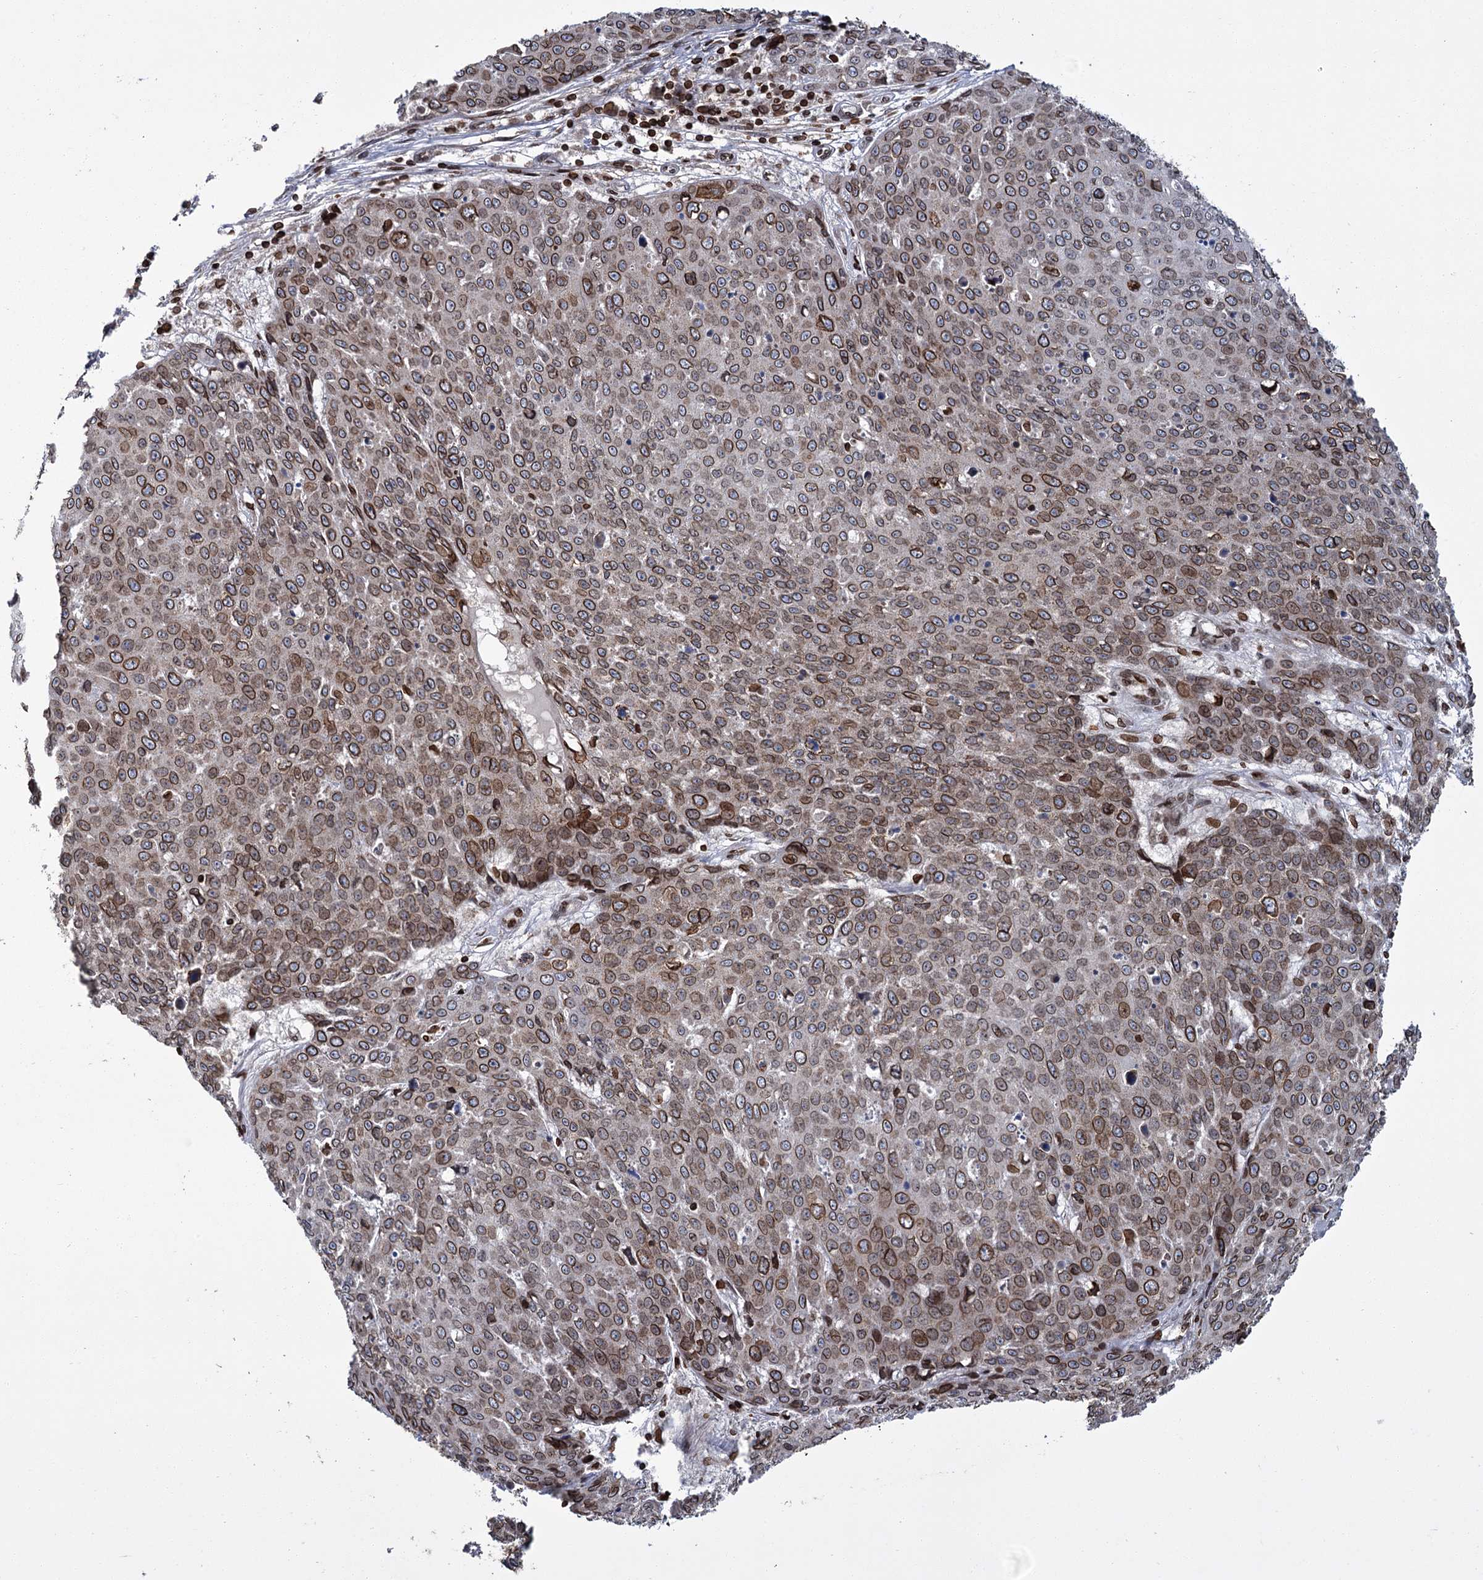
{"staining": {"intensity": "moderate", "quantity": ">75%", "location": "cytoplasmic/membranous,nuclear"}, "tissue": "skin cancer", "cell_type": "Tumor cells", "image_type": "cancer", "snomed": [{"axis": "morphology", "description": "Squamous cell carcinoma, NOS"}, {"axis": "topography", "description": "Skin"}], "caption": "There is medium levels of moderate cytoplasmic/membranous and nuclear positivity in tumor cells of skin cancer (squamous cell carcinoma), as demonstrated by immunohistochemical staining (brown color).", "gene": "CFAP46", "patient": {"sex": "male", "age": 71}}